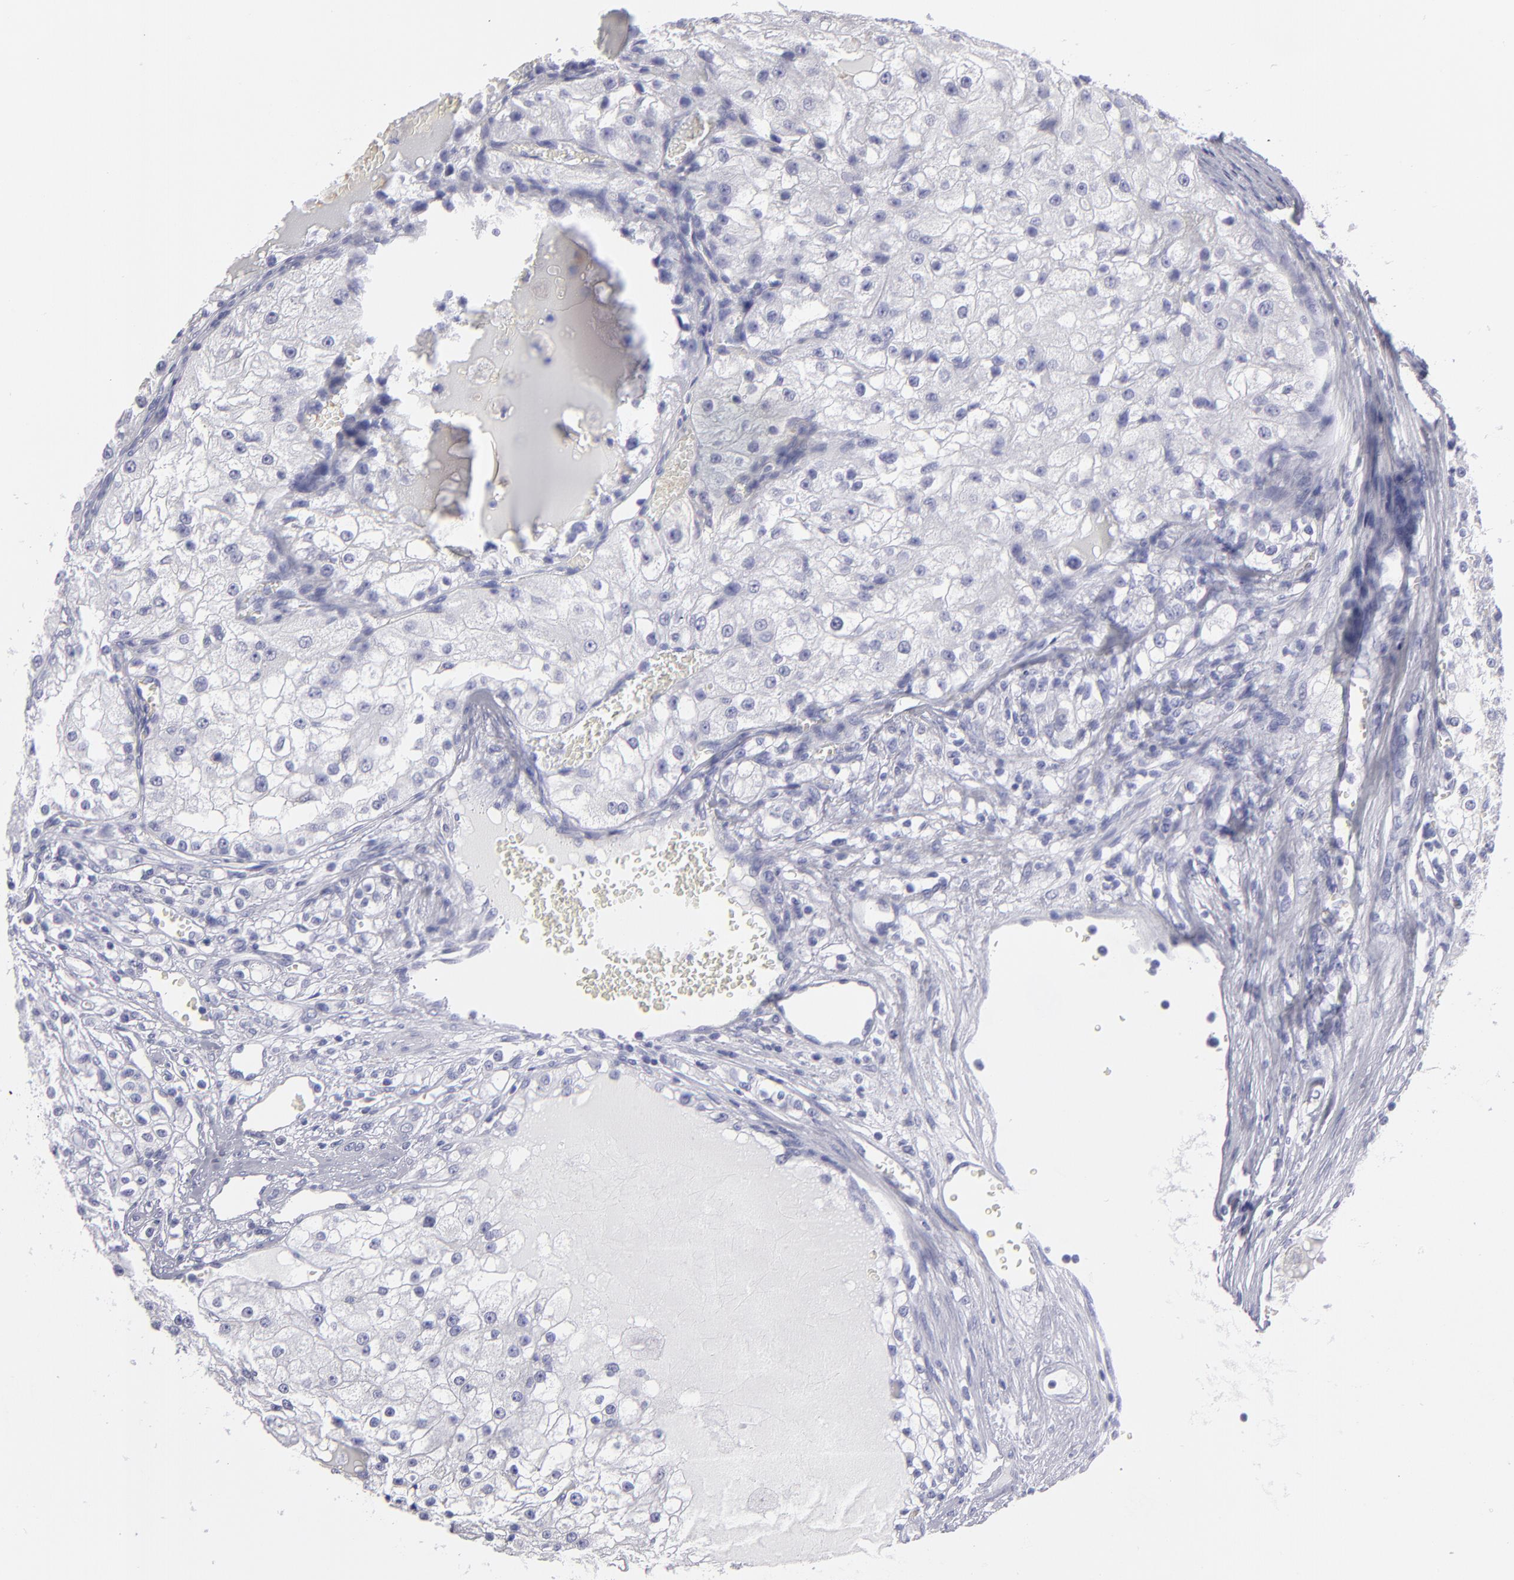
{"staining": {"intensity": "negative", "quantity": "none", "location": "none"}, "tissue": "renal cancer", "cell_type": "Tumor cells", "image_type": "cancer", "snomed": [{"axis": "morphology", "description": "Adenocarcinoma, NOS"}, {"axis": "topography", "description": "Kidney"}], "caption": "Immunohistochemical staining of adenocarcinoma (renal) demonstrates no significant expression in tumor cells.", "gene": "CALR", "patient": {"sex": "female", "age": 74}}